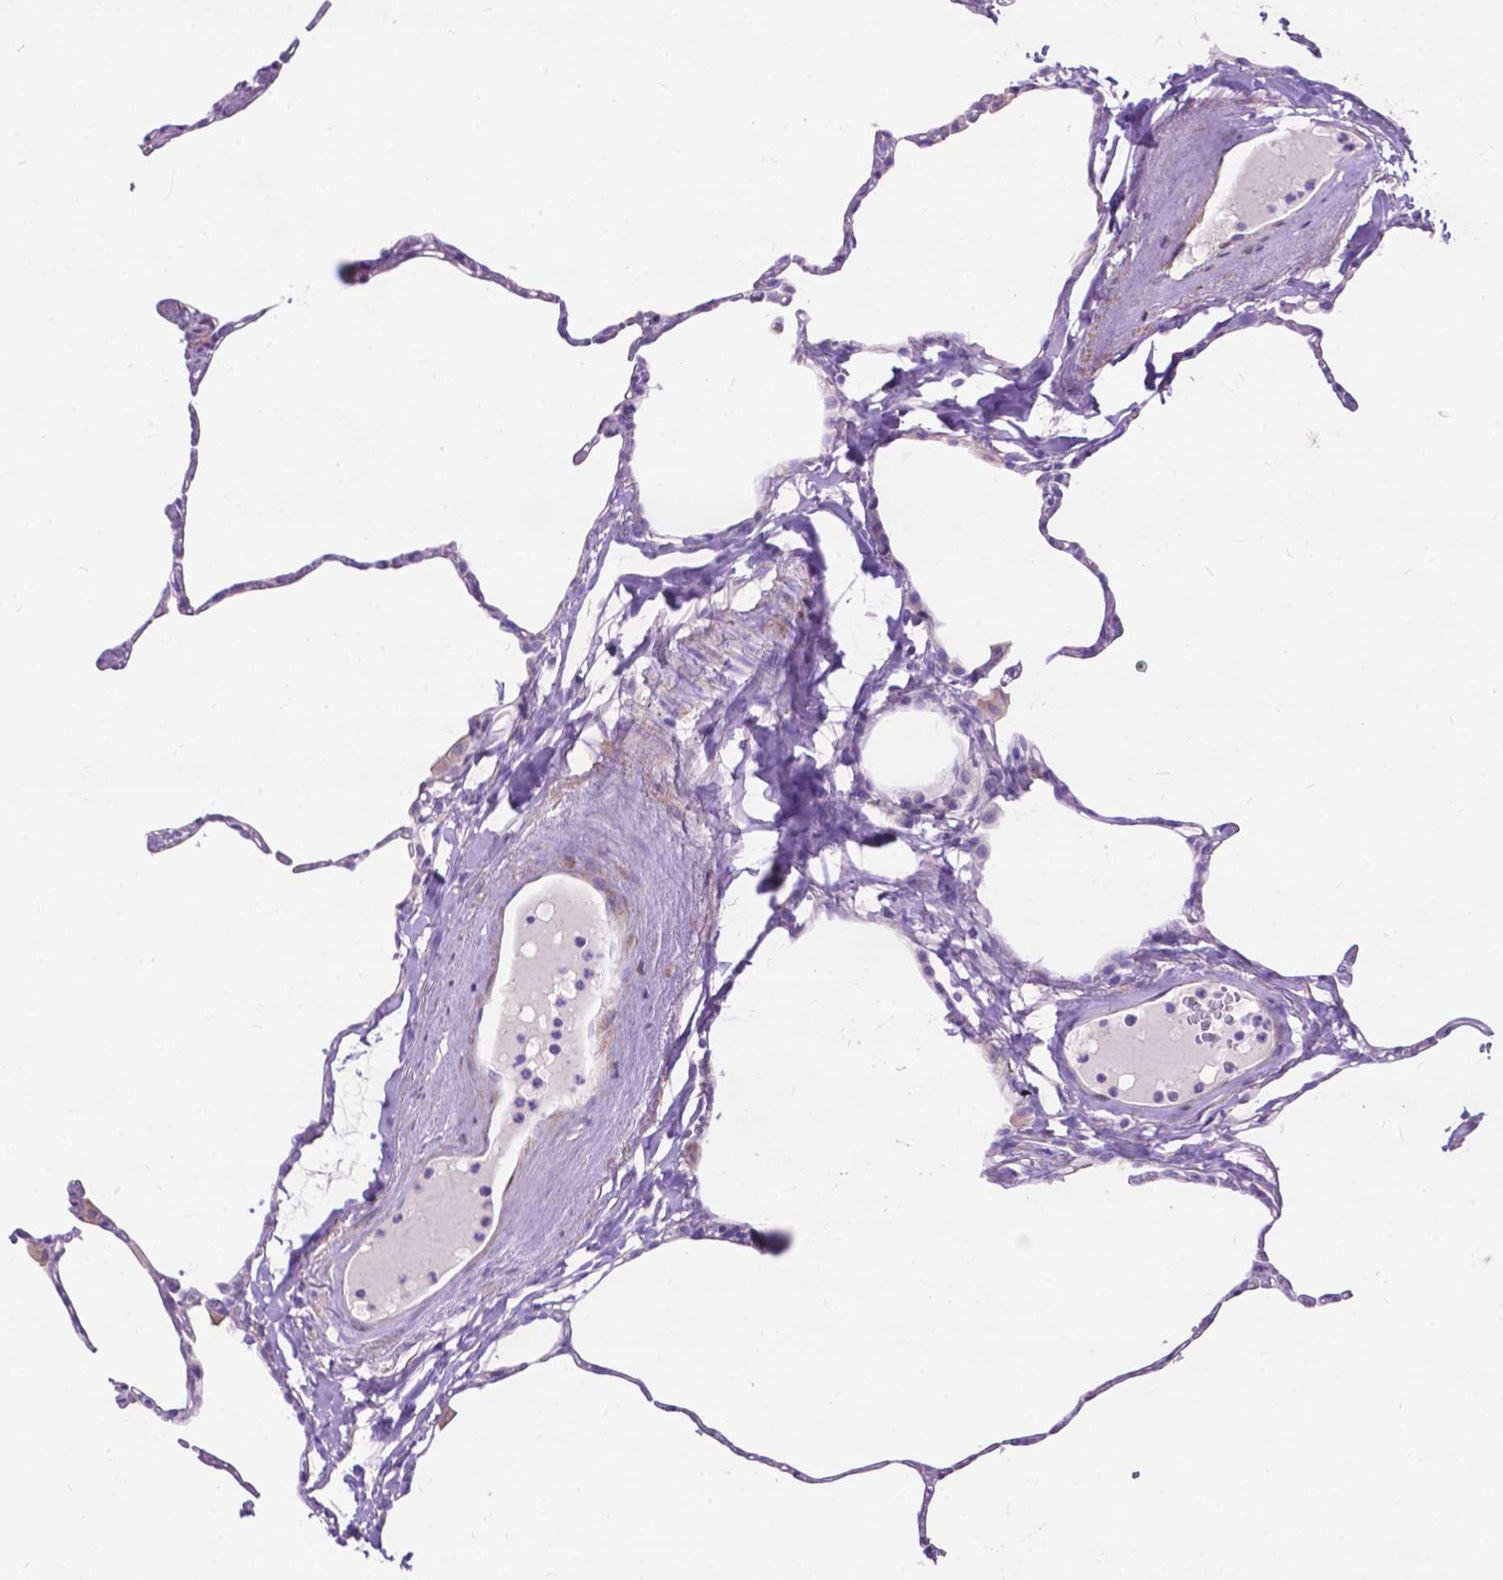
{"staining": {"intensity": "negative", "quantity": "none", "location": "none"}, "tissue": "lung", "cell_type": "Alveolar cells", "image_type": "normal", "snomed": [{"axis": "morphology", "description": "Normal tissue, NOS"}, {"axis": "topography", "description": "Lung"}], "caption": "An immunohistochemistry image of normal lung is shown. There is no staining in alveolar cells of lung.", "gene": "PCDHA12", "patient": {"sex": "male", "age": 65}}